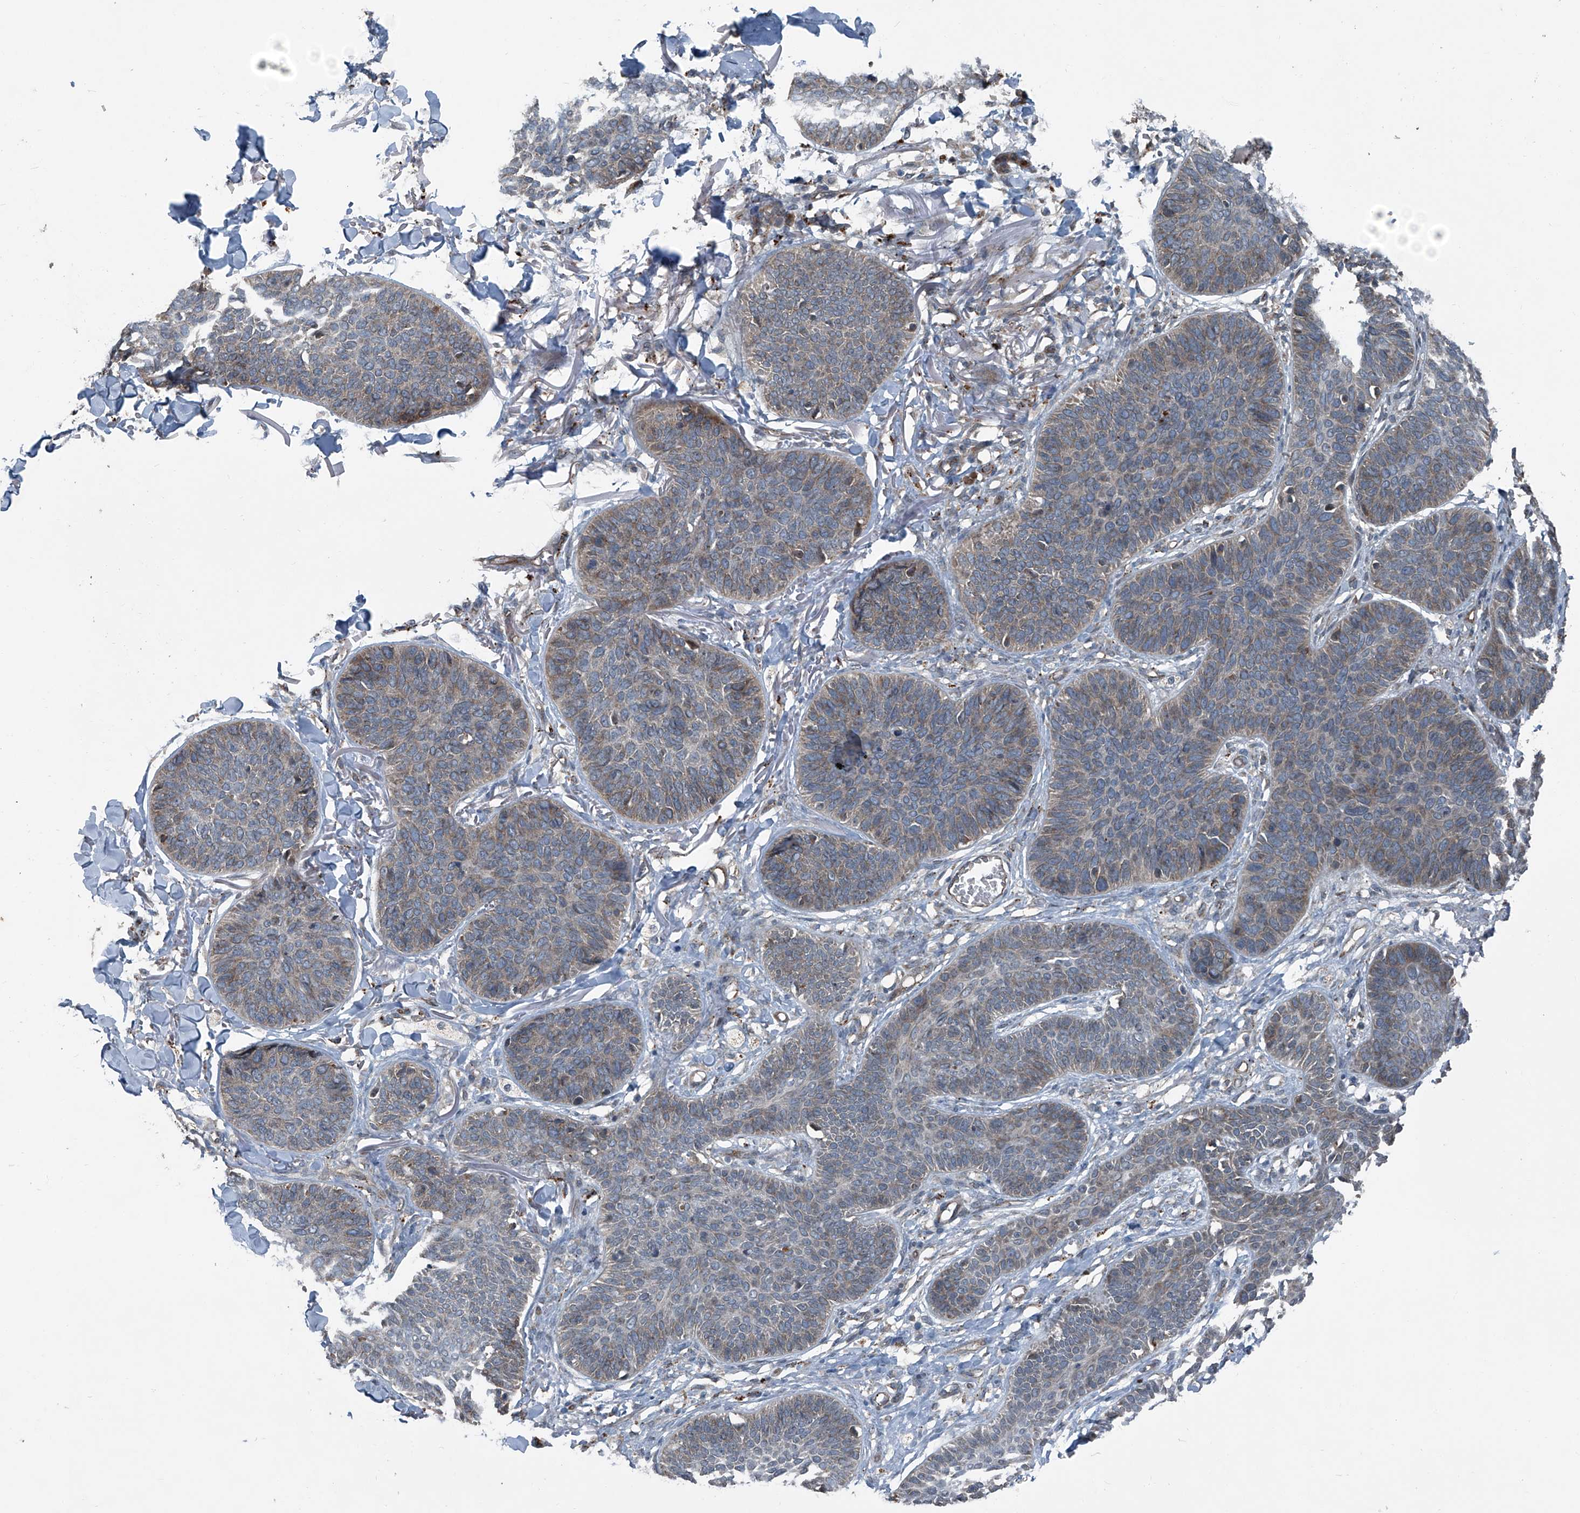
{"staining": {"intensity": "weak", "quantity": "<25%", "location": "cytoplasmic/membranous"}, "tissue": "skin cancer", "cell_type": "Tumor cells", "image_type": "cancer", "snomed": [{"axis": "morphology", "description": "Basal cell carcinoma"}, {"axis": "topography", "description": "Skin"}], "caption": "Micrograph shows no protein expression in tumor cells of basal cell carcinoma (skin) tissue.", "gene": "SENP2", "patient": {"sex": "male", "age": 85}}